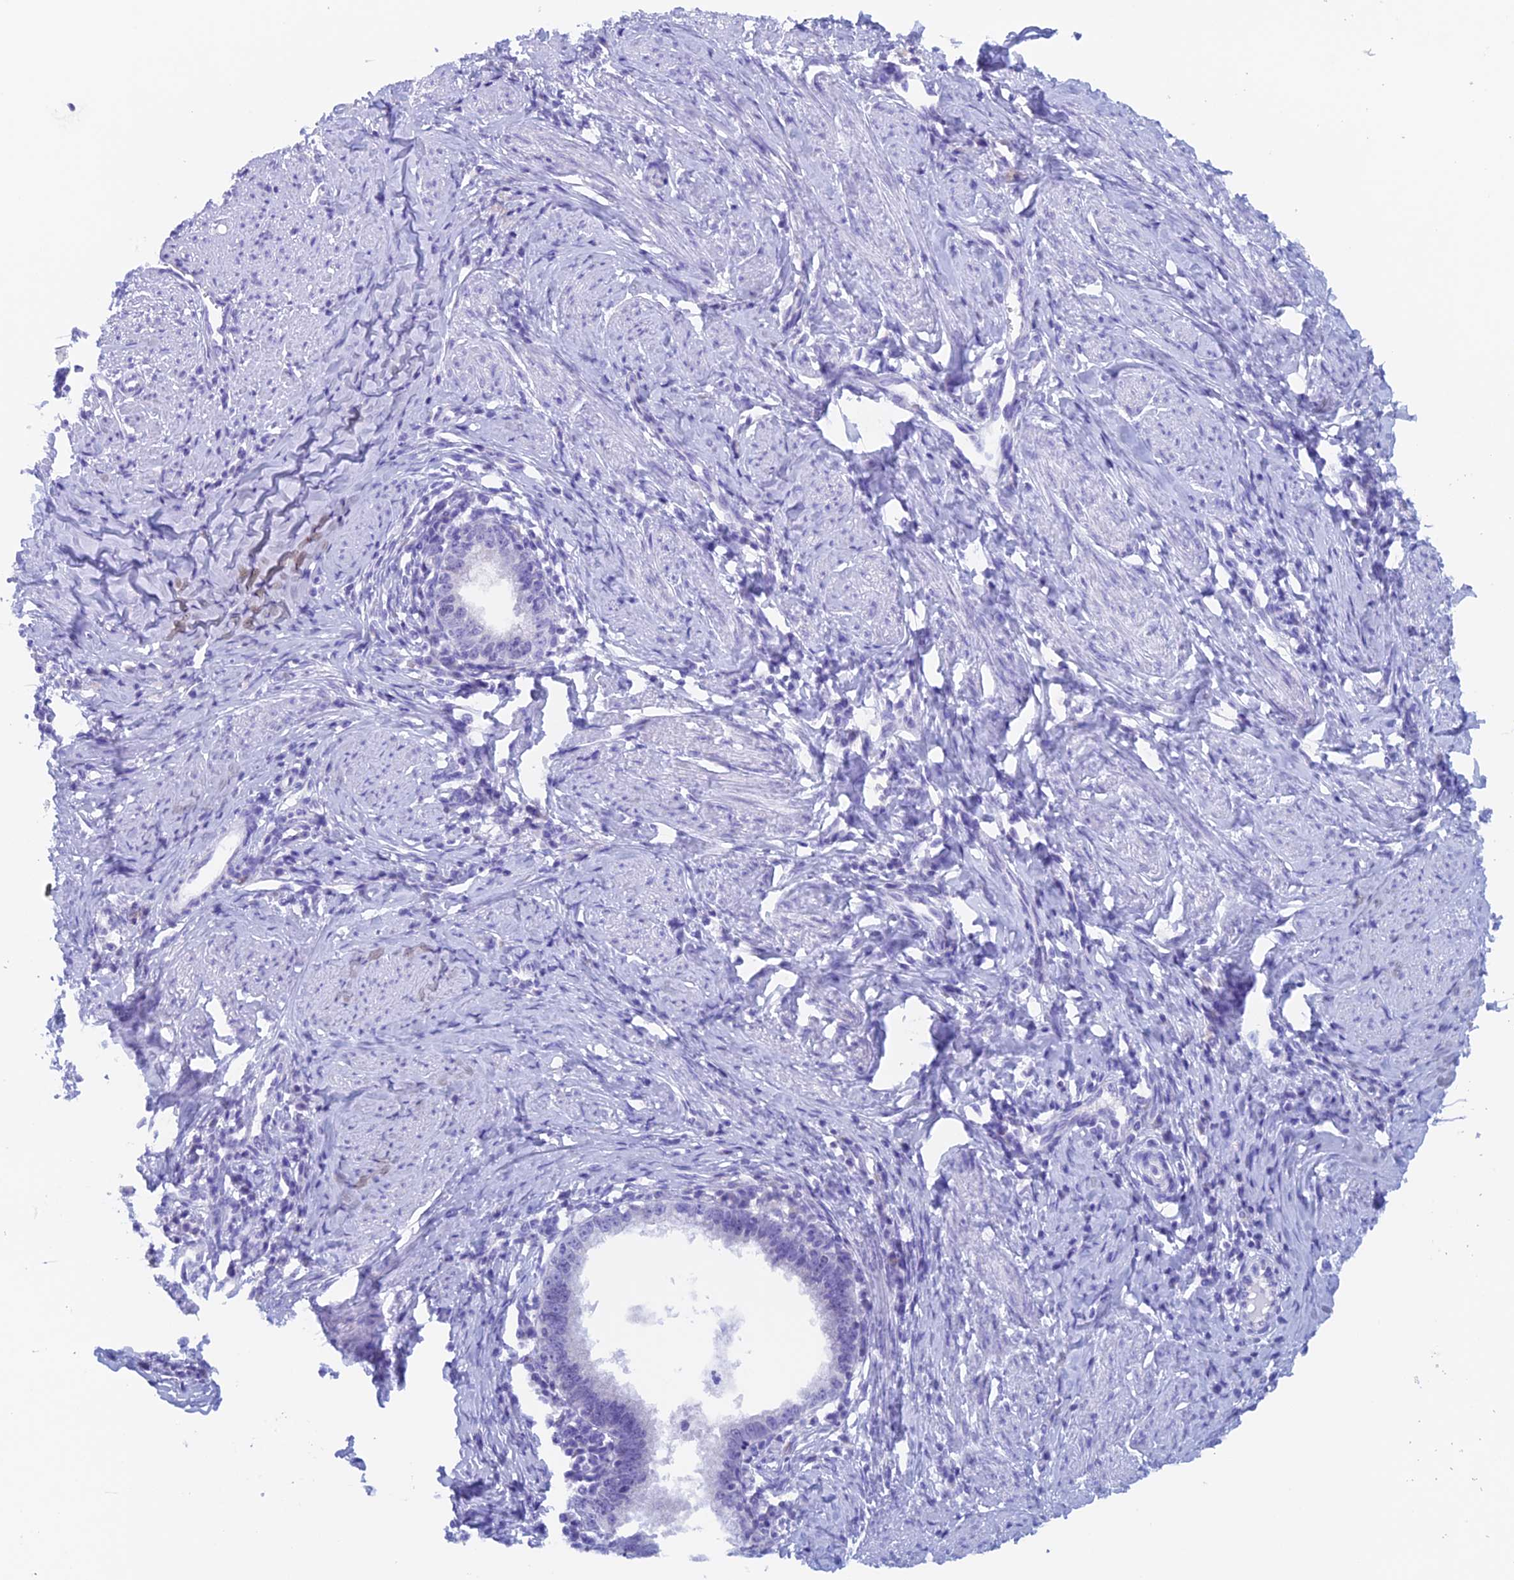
{"staining": {"intensity": "negative", "quantity": "none", "location": "none"}, "tissue": "cervical cancer", "cell_type": "Tumor cells", "image_type": "cancer", "snomed": [{"axis": "morphology", "description": "Adenocarcinoma, NOS"}, {"axis": "topography", "description": "Cervix"}], "caption": "This histopathology image is of cervical cancer stained with immunohistochemistry to label a protein in brown with the nuclei are counter-stained blue. There is no expression in tumor cells.", "gene": "PSMC3IP", "patient": {"sex": "female", "age": 36}}